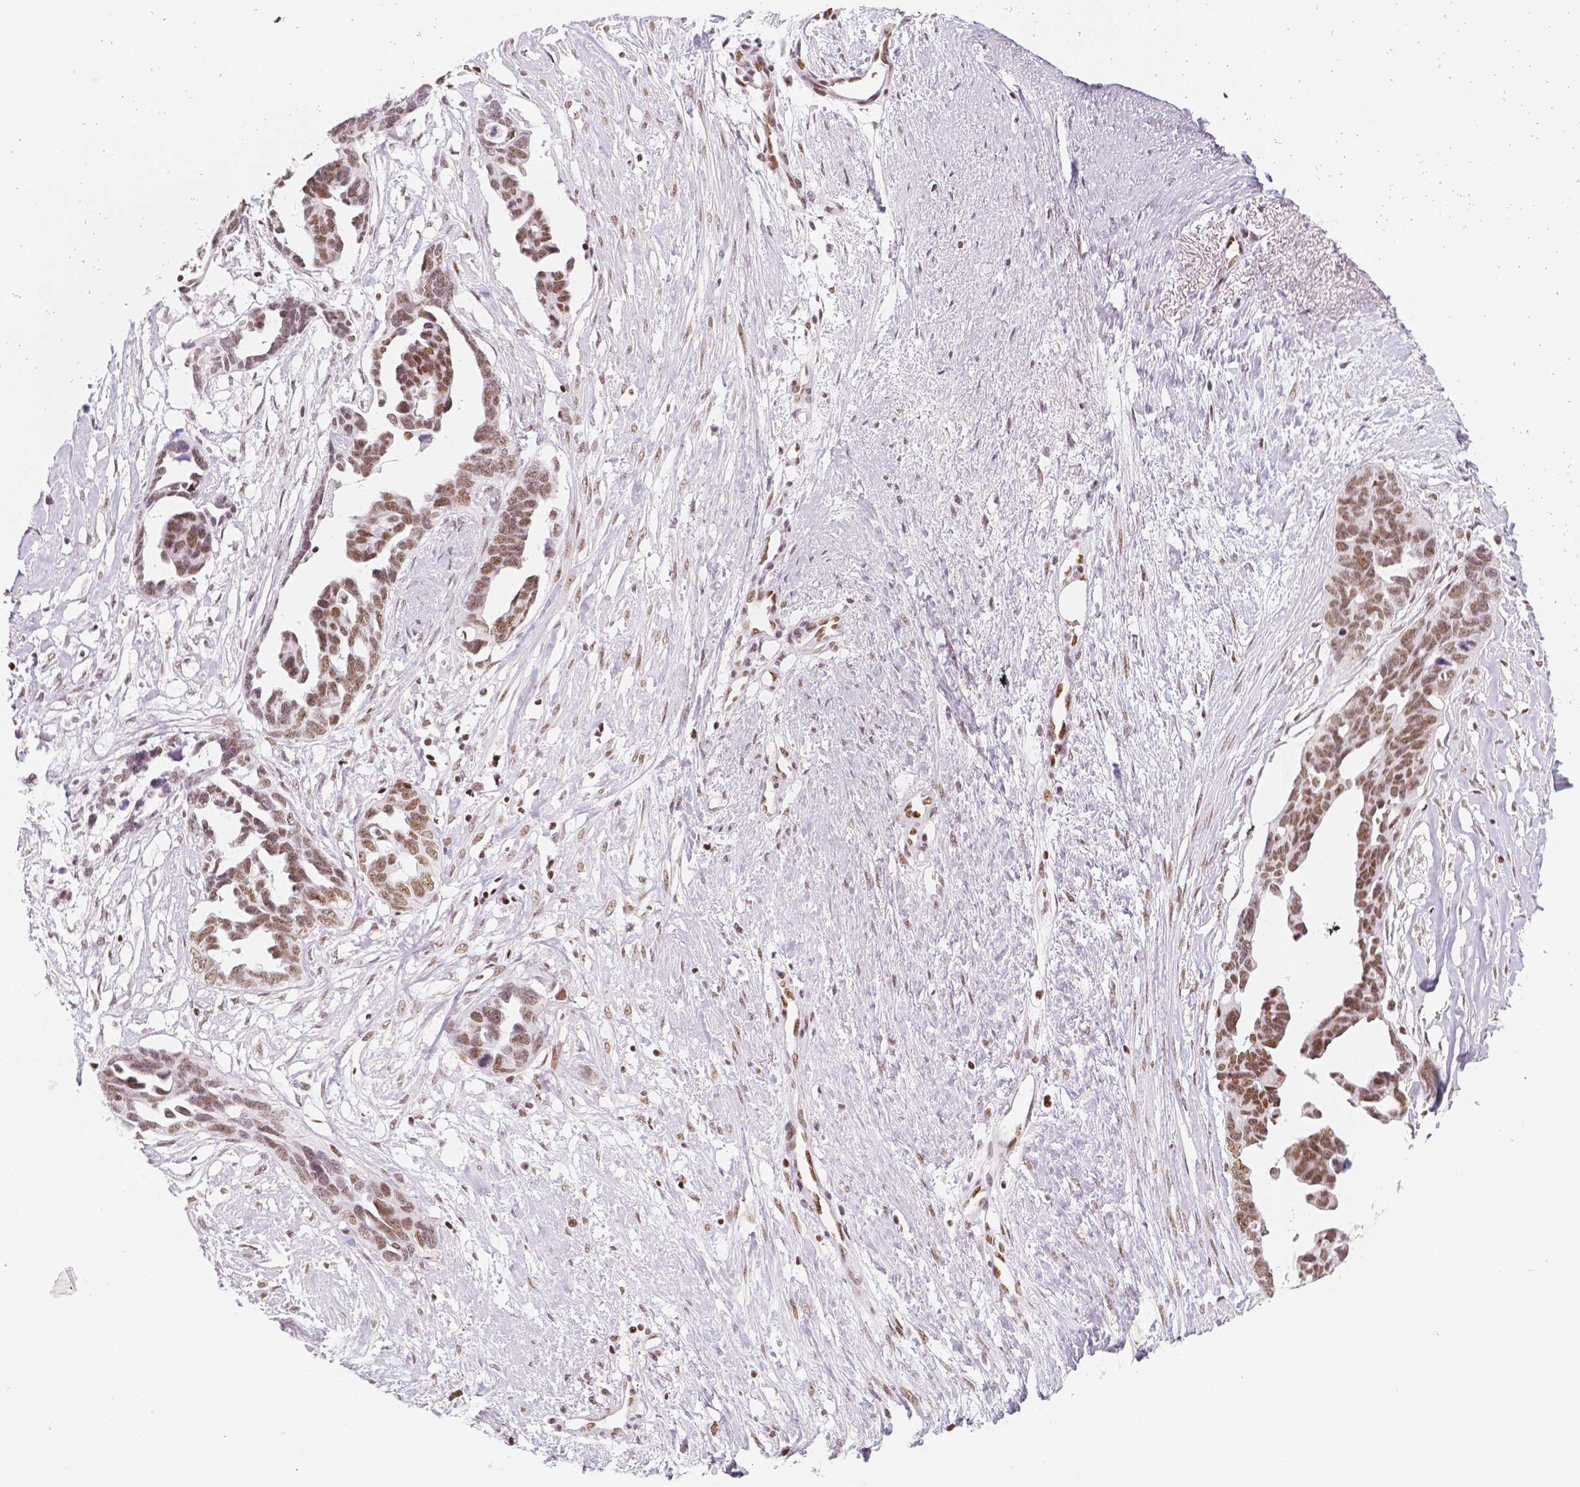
{"staining": {"intensity": "moderate", "quantity": ">75%", "location": "nuclear"}, "tissue": "ovarian cancer", "cell_type": "Tumor cells", "image_type": "cancer", "snomed": [{"axis": "morphology", "description": "Cystadenocarcinoma, serous, NOS"}, {"axis": "topography", "description": "Ovary"}], "caption": "Moderate nuclear positivity for a protein is appreciated in approximately >75% of tumor cells of ovarian serous cystadenocarcinoma using immunohistochemistry (IHC).", "gene": "HDAC1", "patient": {"sex": "female", "age": 69}}